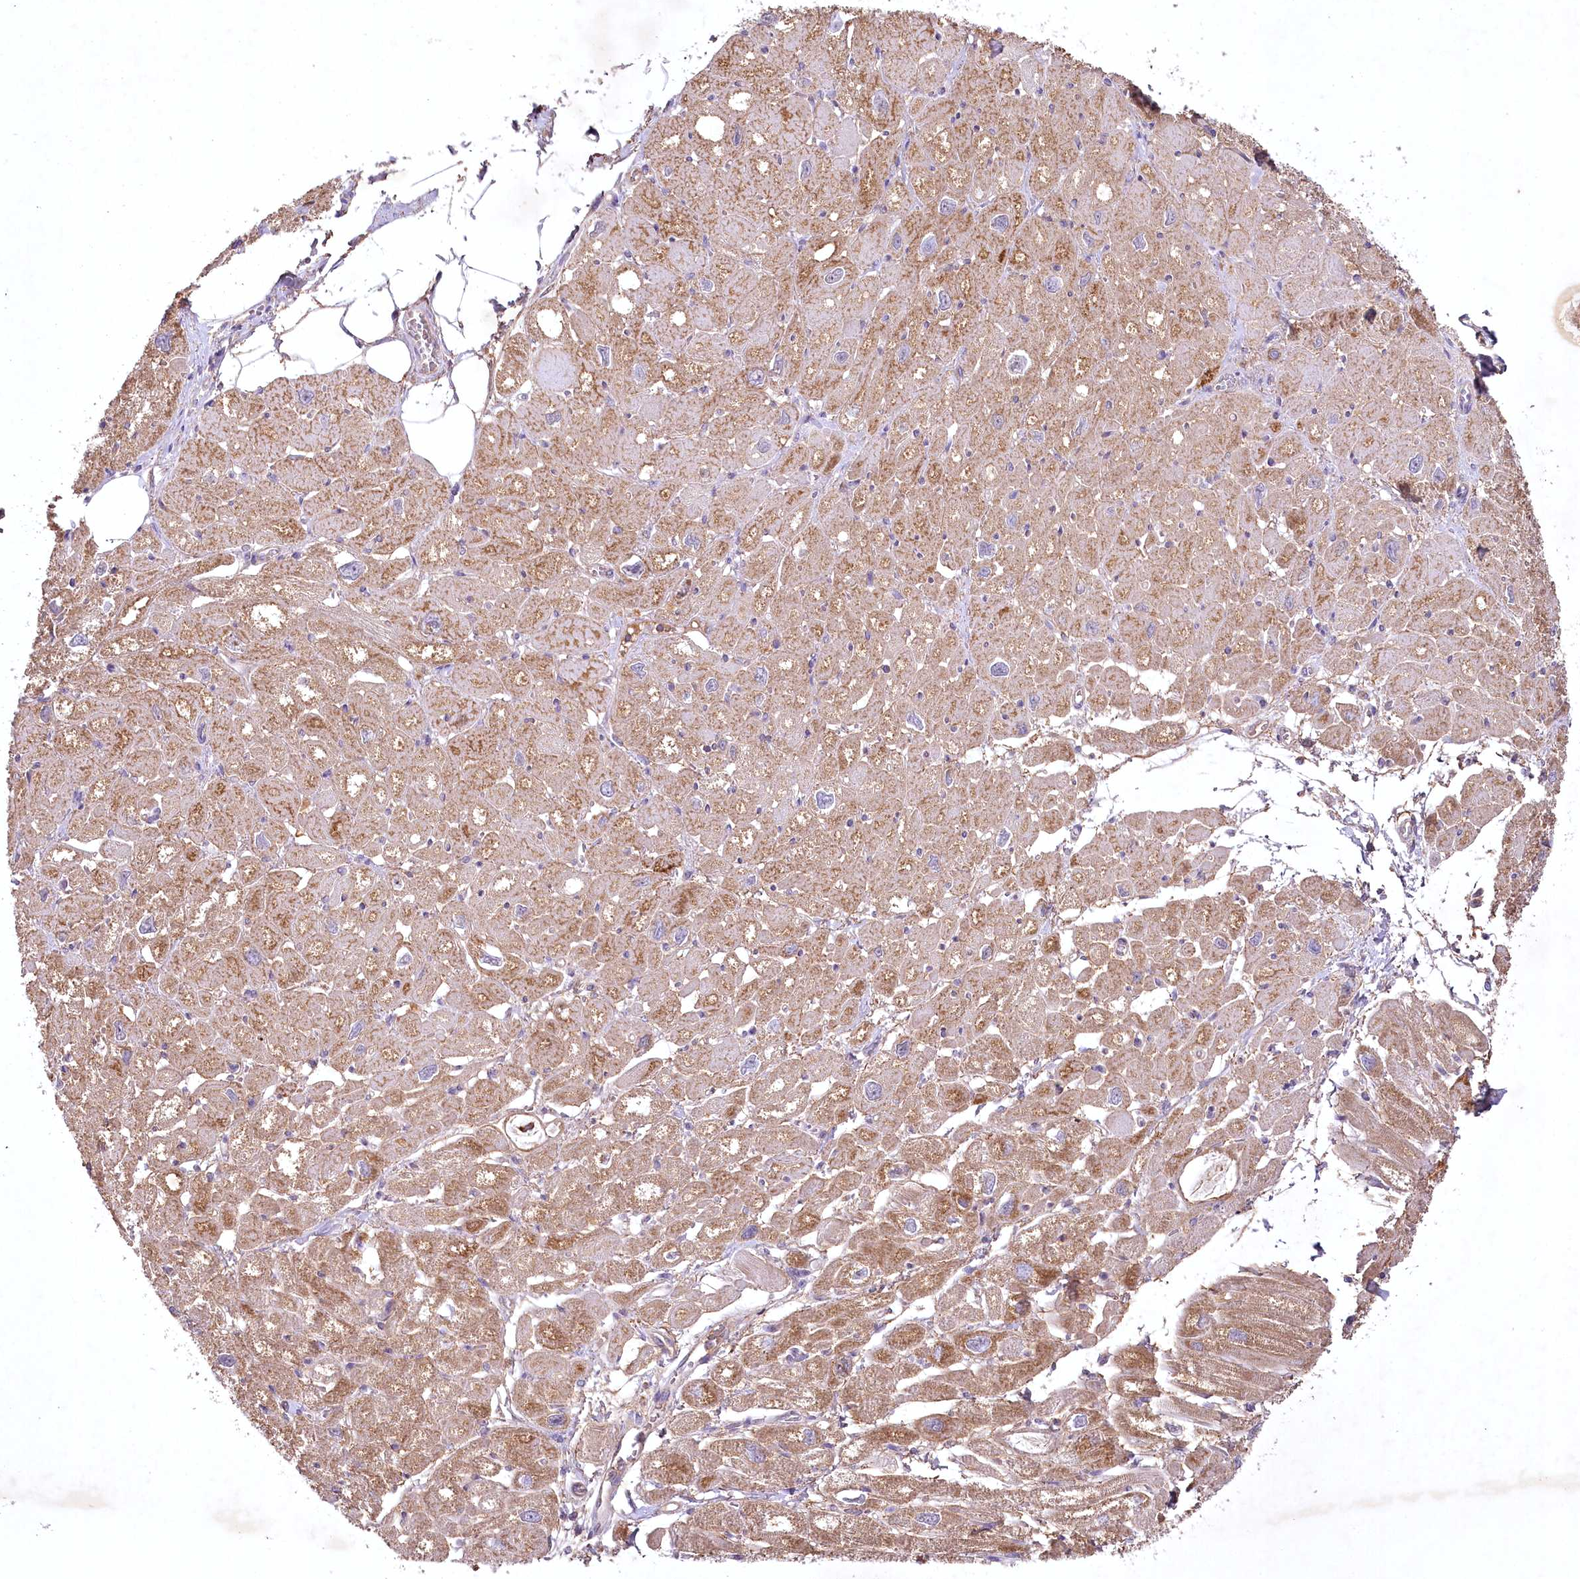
{"staining": {"intensity": "moderate", "quantity": ">75%", "location": "cytoplasmic/membranous"}, "tissue": "heart muscle", "cell_type": "Cardiomyocytes", "image_type": "normal", "snomed": [{"axis": "morphology", "description": "Normal tissue, NOS"}, {"axis": "topography", "description": "Heart"}], "caption": "The photomicrograph displays immunohistochemical staining of unremarkable heart muscle. There is moderate cytoplasmic/membranous staining is seen in approximately >75% of cardiomyocytes. (DAB (3,3'-diaminobenzidine) IHC with brightfield microscopy, high magnification).", "gene": "MRPL44", "patient": {"sex": "male", "age": 50}}